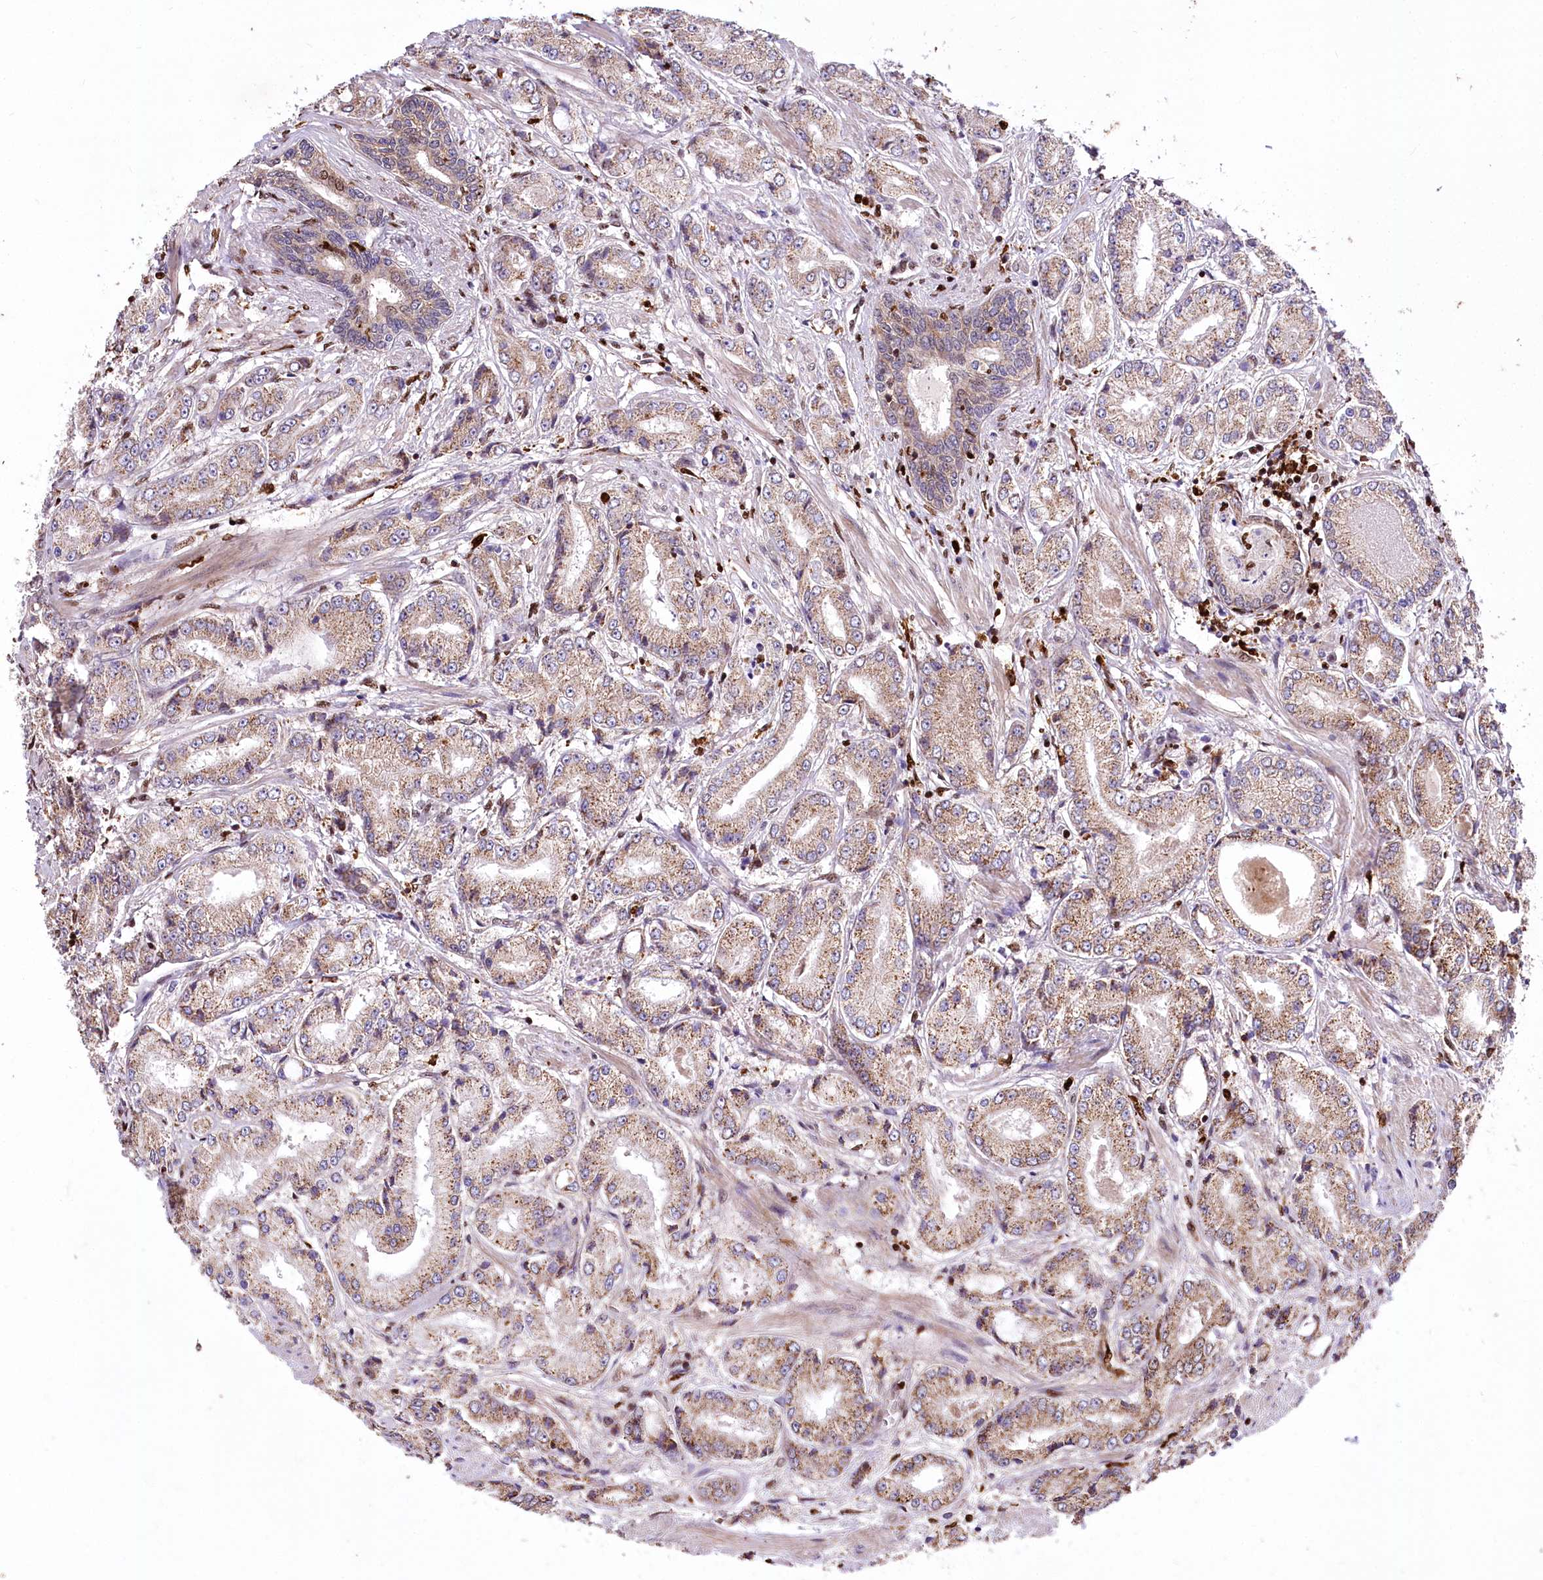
{"staining": {"intensity": "moderate", "quantity": ">75%", "location": "cytoplasmic/membranous"}, "tissue": "prostate cancer", "cell_type": "Tumor cells", "image_type": "cancer", "snomed": [{"axis": "morphology", "description": "Adenocarcinoma, High grade"}, {"axis": "topography", "description": "Prostate"}], "caption": "High-magnification brightfield microscopy of prostate cancer stained with DAB (3,3'-diaminobenzidine) (brown) and counterstained with hematoxylin (blue). tumor cells exhibit moderate cytoplasmic/membranous expression is present in about>75% of cells.", "gene": "FIGN", "patient": {"sex": "male", "age": 59}}